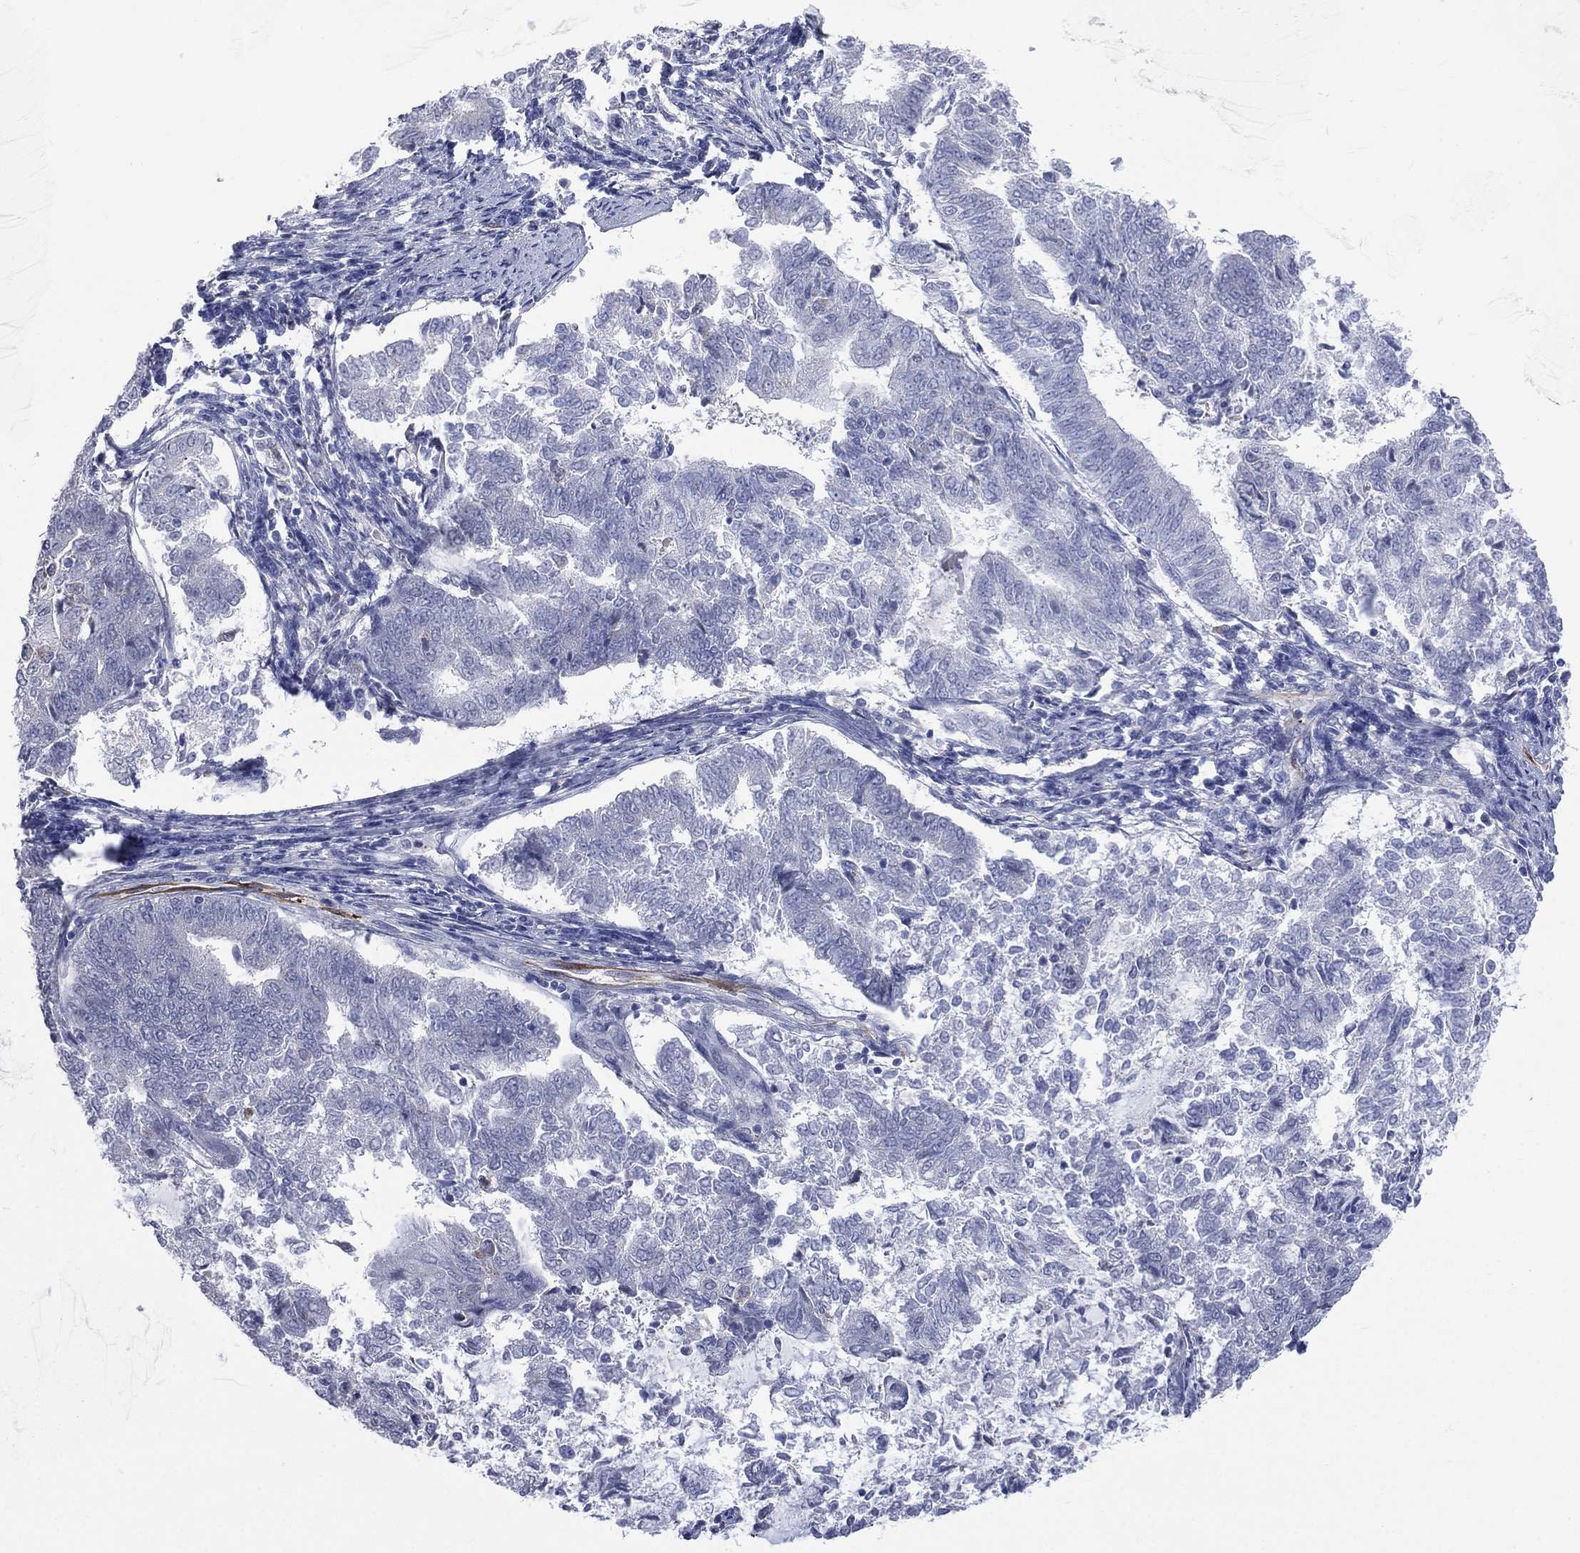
{"staining": {"intensity": "negative", "quantity": "none", "location": "none"}, "tissue": "endometrial cancer", "cell_type": "Tumor cells", "image_type": "cancer", "snomed": [{"axis": "morphology", "description": "Adenocarcinoma, NOS"}, {"axis": "topography", "description": "Endometrium"}], "caption": "DAB immunohistochemical staining of human endometrial cancer shows no significant staining in tumor cells.", "gene": "AKAP3", "patient": {"sex": "female", "age": 65}}